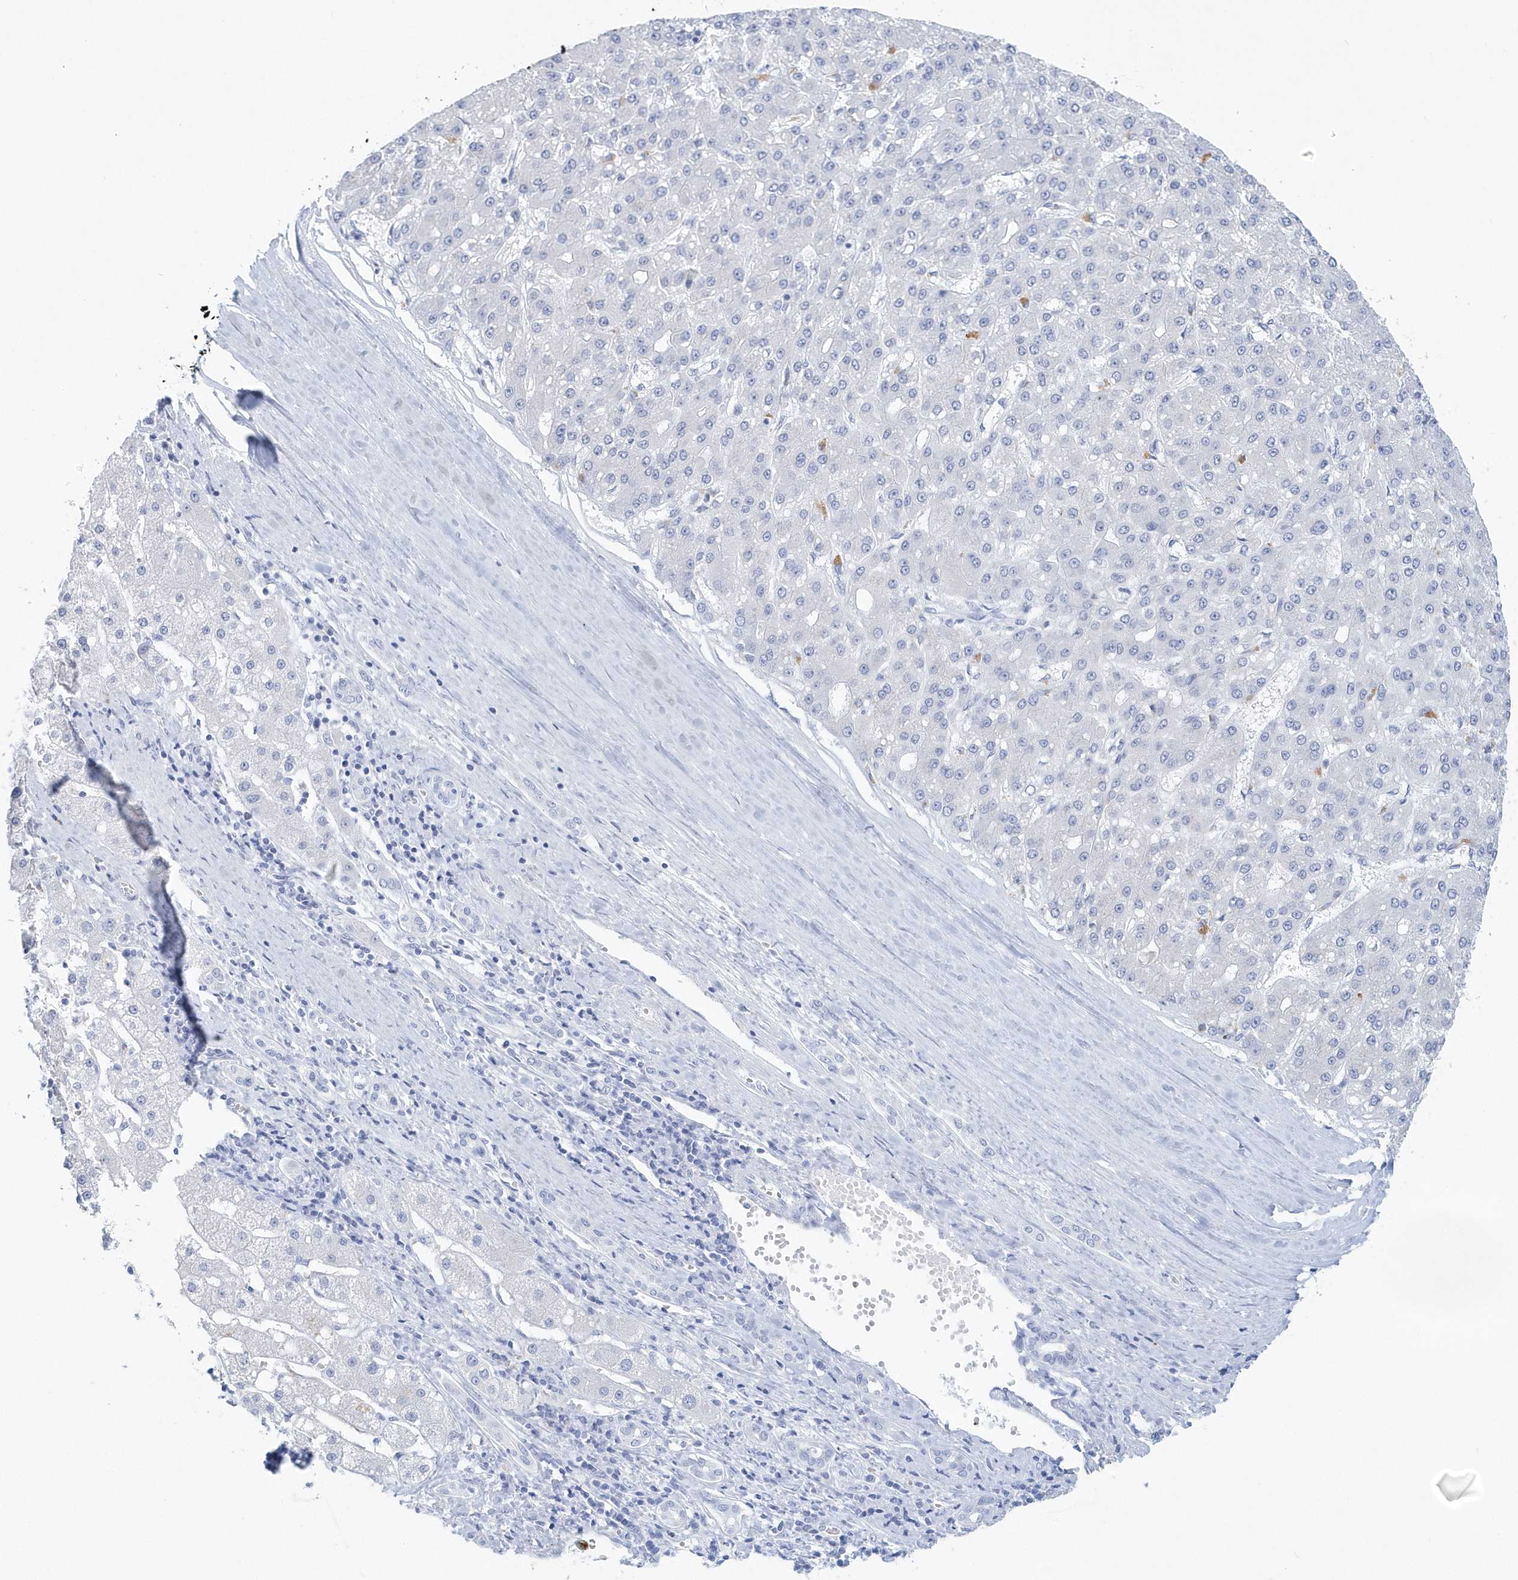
{"staining": {"intensity": "negative", "quantity": "none", "location": "none"}, "tissue": "liver cancer", "cell_type": "Tumor cells", "image_type": "cancer", "snomed": [{"axis": "morphology", "description": "Carcinoma, Hepatocellular, NOS"}, {"axis": "topography", "description": "Liver"}], "caption": "This is an immunohistochemistry micrograph of hepatocellular carcinoma (liver). There is no expression in tumor cells.", "gene": "PTPRO", "patient": {"sex": "male", "age": 67}}